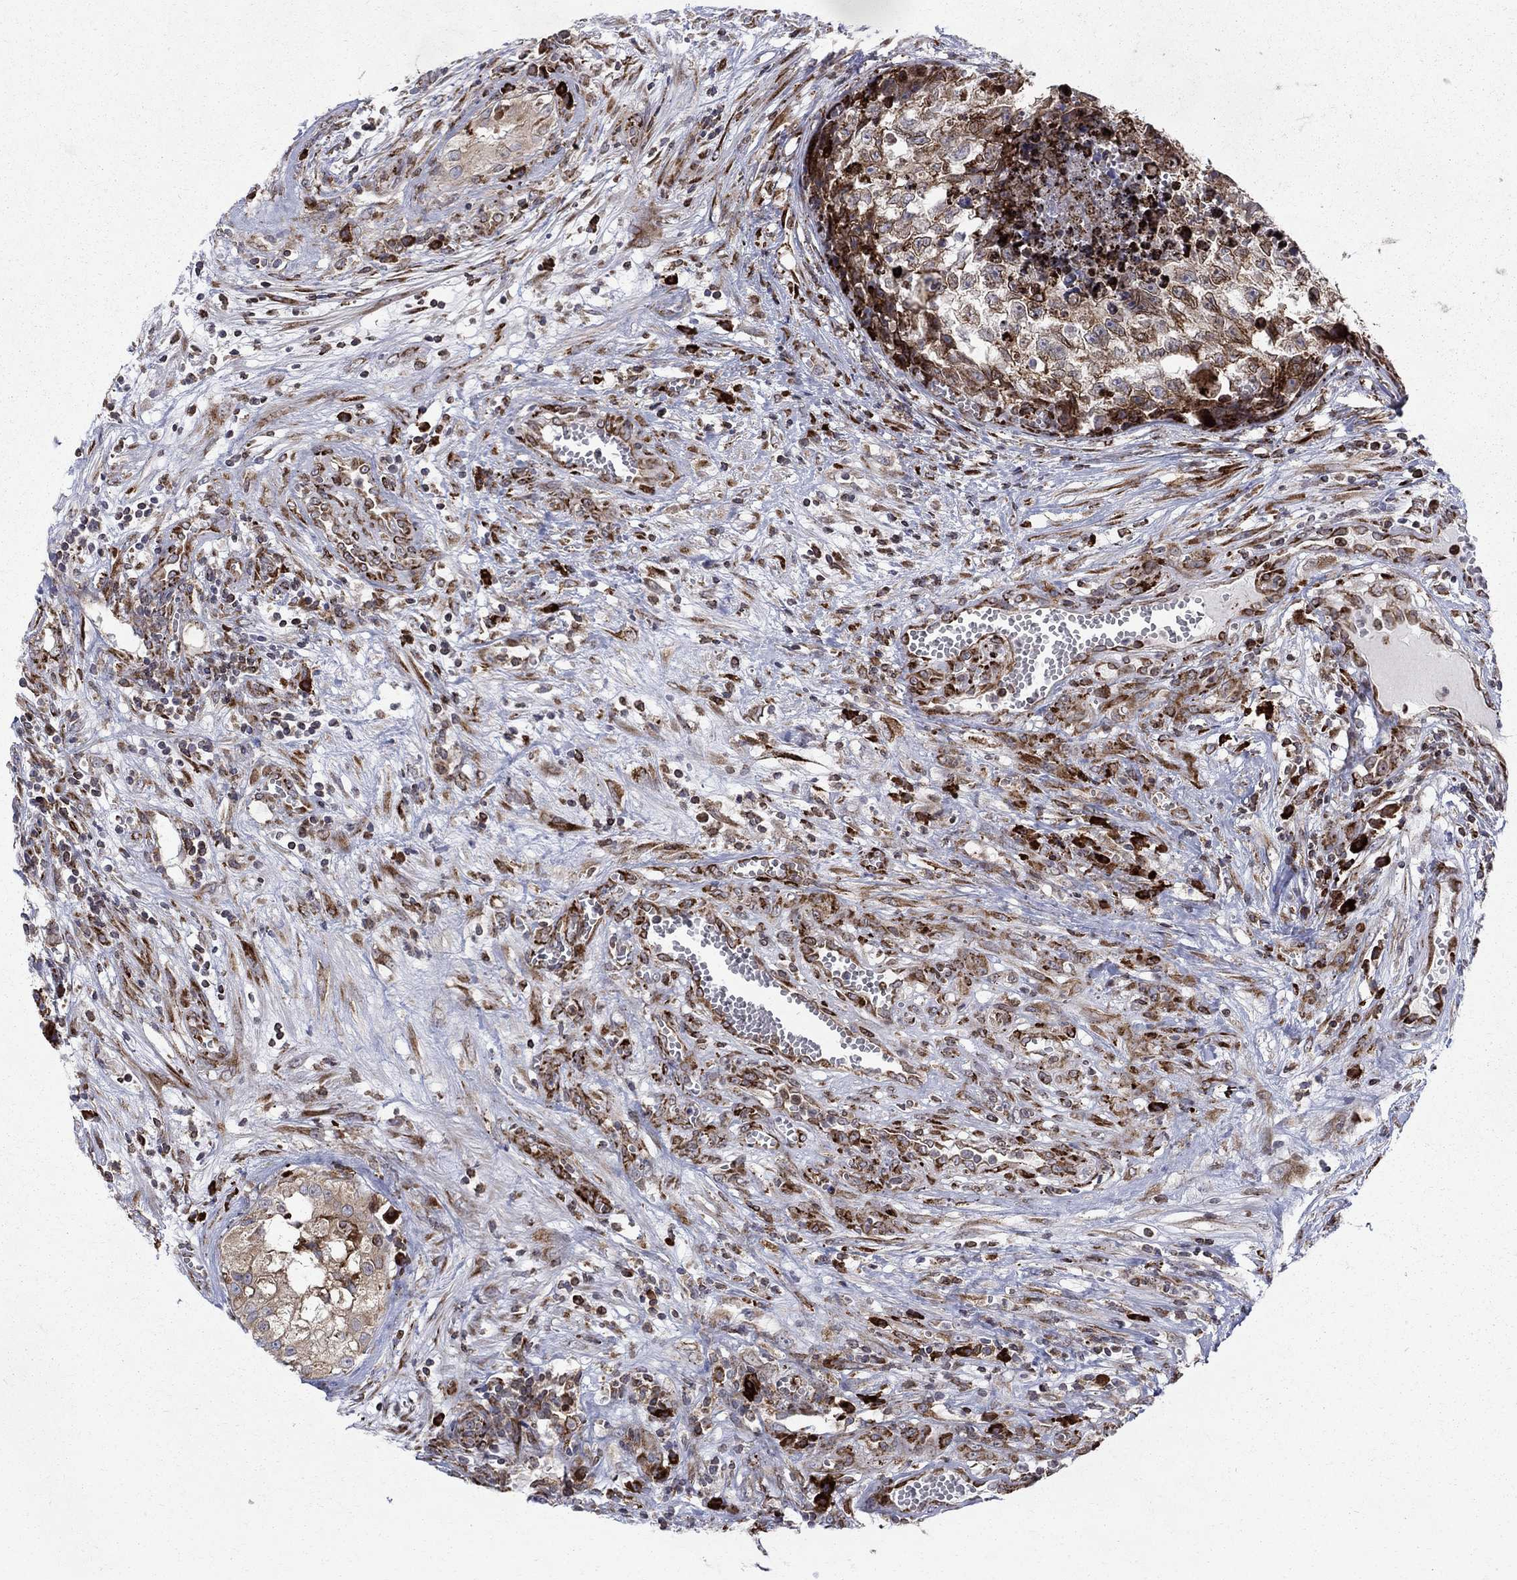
{"staining": {"intensity": "moderate", "quantity": ">75%", "location": "cytoplasmic/membranous,nuclear"}, "tissue": "testis cancer", "cell_type": "Tumor cells", "image_type": "cancer", "snomed": [{"axis": "morphology", "description": "Seminoma, NOS"}, {"axis": "morphology", "description": "Carcinoma, Embryonal, NOS"}, {"axis": "topography", "description": "Testis"}], "caption": "Protein staining displays moderate cytoplasmic/membranous and nuclear positivity in about >75% of tumor cells in testis cancer (embryonal carcinoma). (DAB (3,3'-diaminobenzidine) = brown stain, brightfield microscopy at high magnification).", "gene": "CAB39L", "patient": {"sex": "male", "age": 22}}